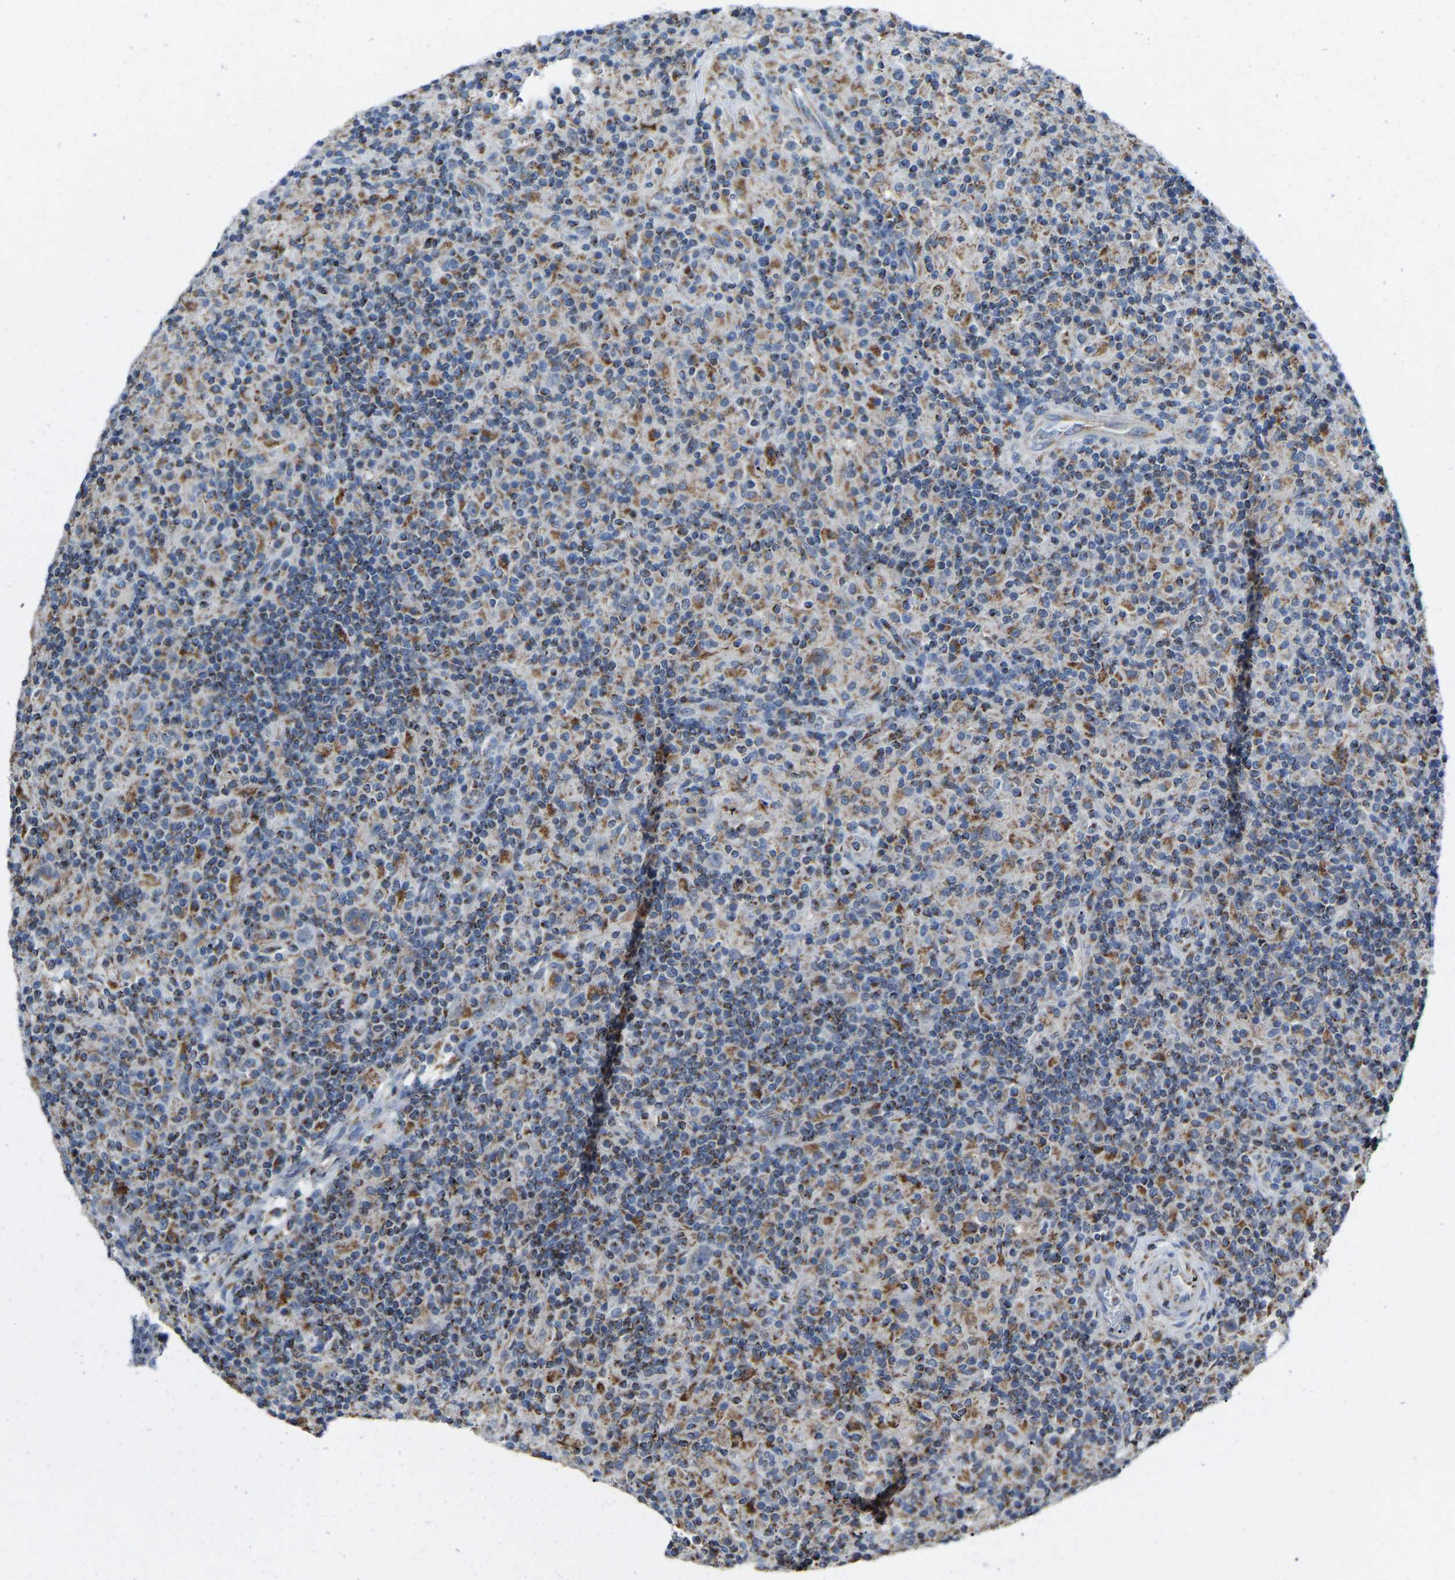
{"staining": {"intensity": "moderate", "quantity": ">75%", "location": "cytoplasmic/membranous"}, "tissue": "lymphoma", "cell_type": "Tumor cells", "image_type": "cancer", "snomed": [{"axis": "morphology", "description": "Hodgkin's disease, NOS"}, {"axis": "topography", "description": "Lymph node"}], "caption": "Protein staining demonstrates moderate cytoplasmic/membranous staining in approximately >75% of tumor cells in Hodgkin's disease. The staining was performed using DAB to visualize the protein expression in brown, while the nuclei were stained in blue with hematoxylin (Magnification: 20x).", "gene": "CANT1", "patient": {"sex": "male", "age": 70}}